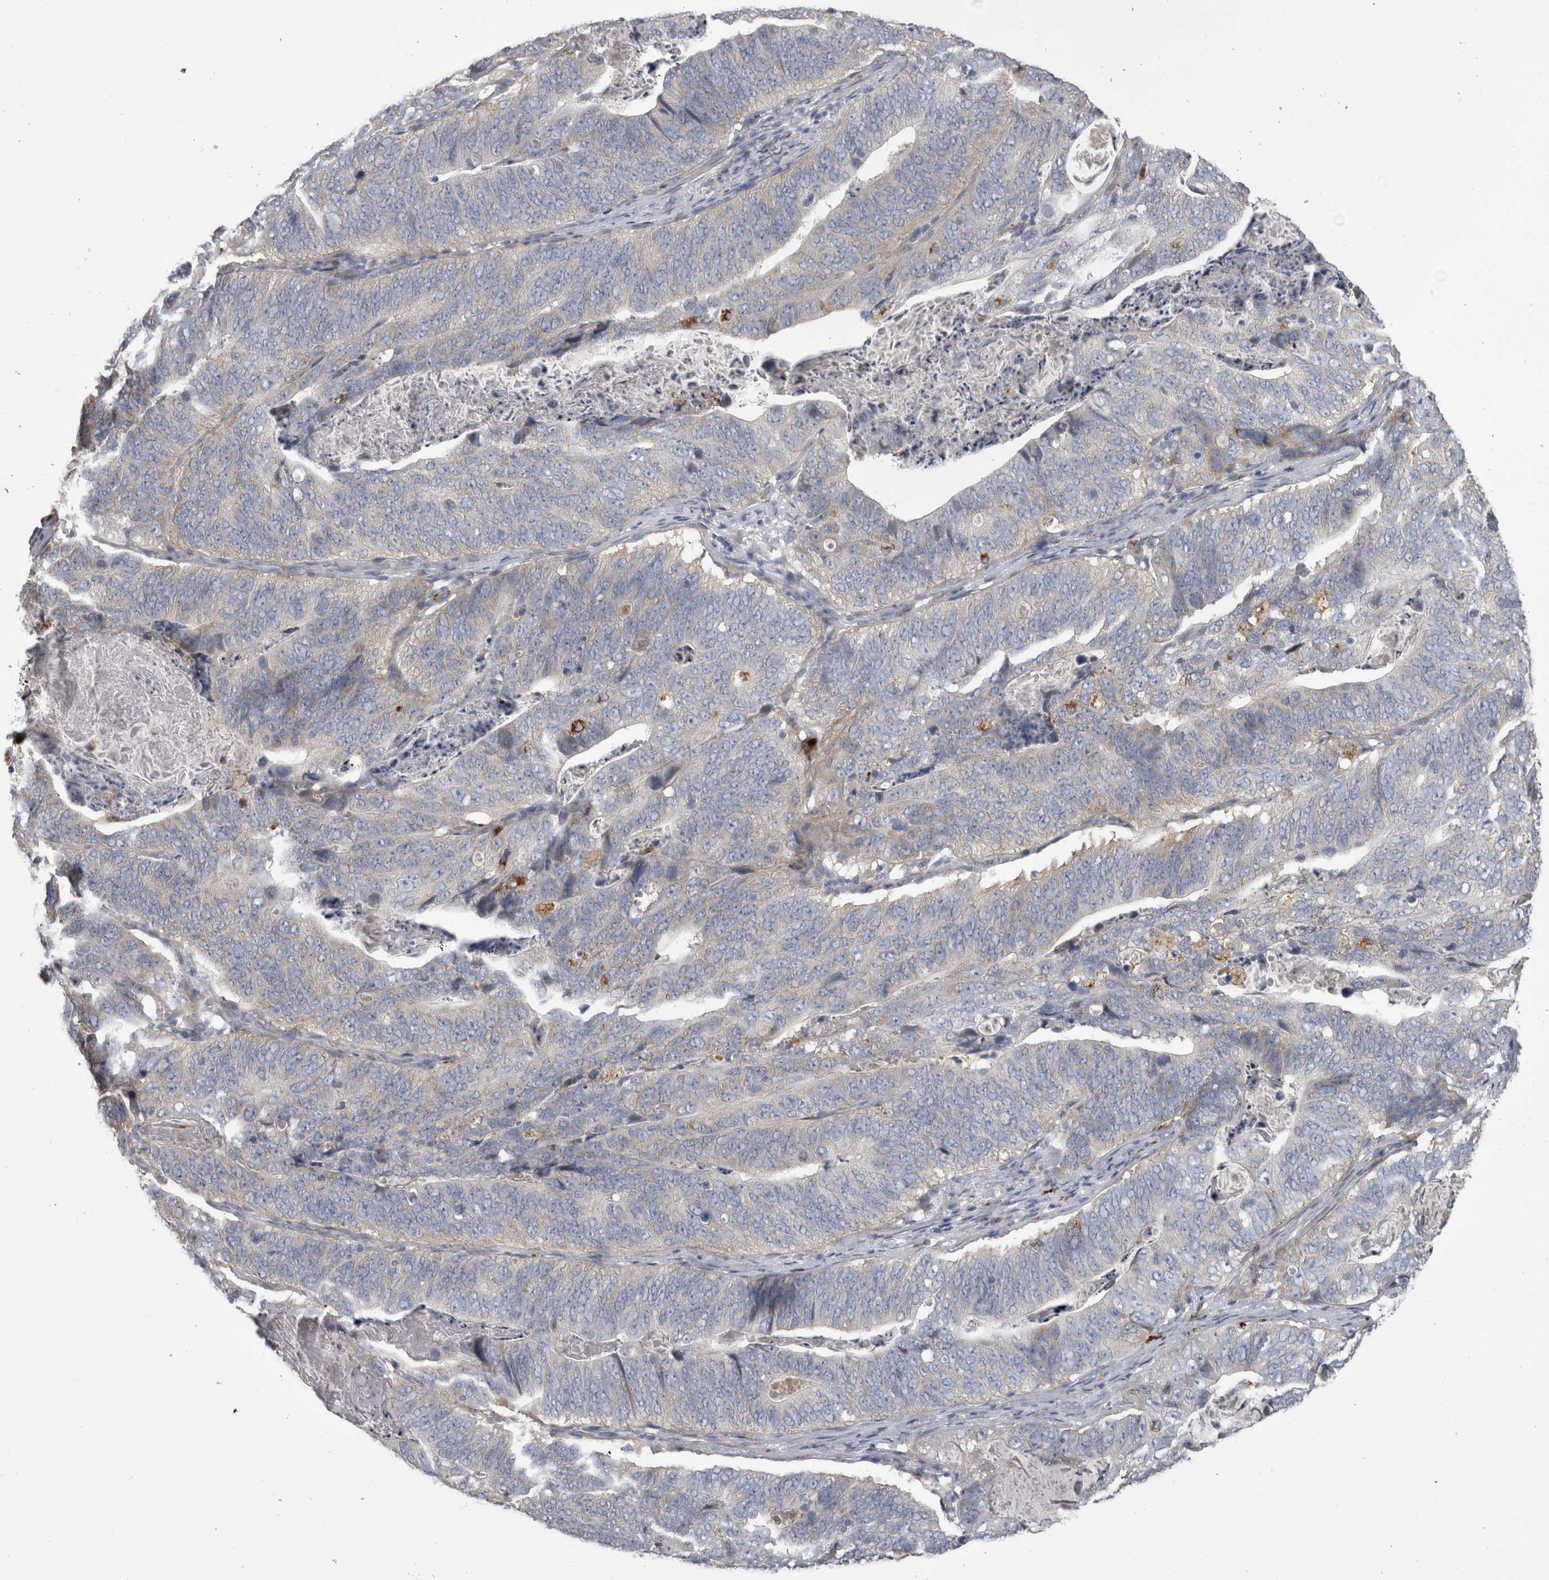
{"staining": {"intensity": "negative", "quantity": "none", "location": "none"}, "tissue": "stomach cancer", "cell_type": "Tumor cells", "image_type": "cancer", "snomed": [{"axis": "morphology", "description": "Normal tissue, NOS"}, {"axis": "morphology", "description": "Adenocarcinoma, NOS"}, {"axis": "topography", "description": "Stomach"}], "caption": "DAB (3,3'-diaminobenzidine) immunohistochemical staining of human stomach cancer (adenocarcinoma) demonstrates no significant expression in tumor cells. (Stains: DAB immunohistochemistry (IHC) with hematoxylin counter stain, Microscopy: brightfield microscopy at high magnification).", "gene": "ATXN2", "patient": {"sex": "female", "age": 89}}